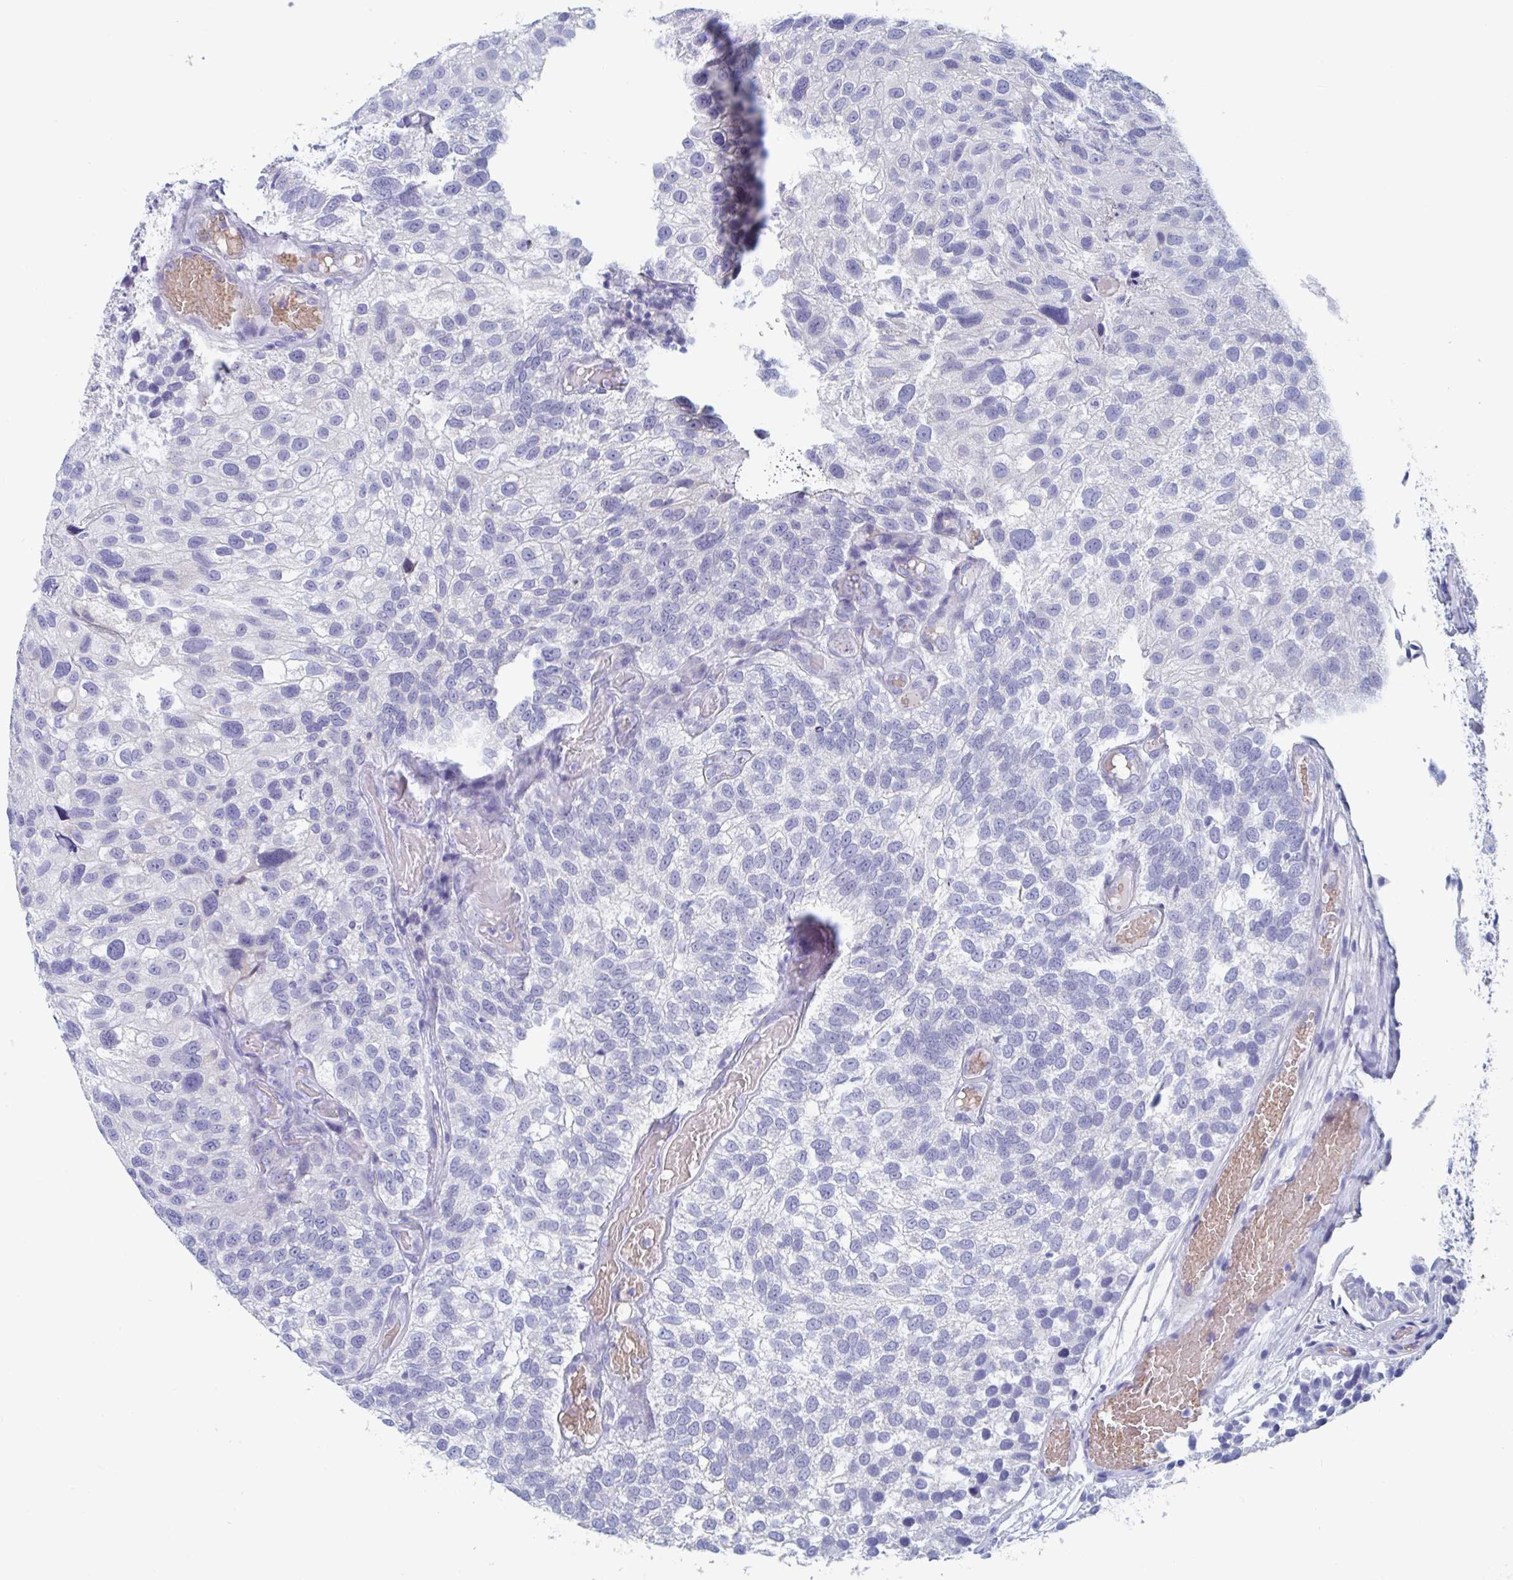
{"staining": {"intensity": "negative", "quantity": "none", "location": "none"}, "tissue": "urothelial cancer", "cell_type": "Tumor cells", "image_type": "cancer", "snomed": [{"axis": "morphology", "description": "Urothelial carcinoma, NOS"}, {"axis": "topography", "description": "Urinary bladder"}], "caption": "A high-resolution histopathology image shows immunohistochemistry (IHC) staining of urothelial cancer, which reveals no significant positivity in tumor cells.", "gene": "DPEP3", "patient": {"sex": "male", "age": 87}}